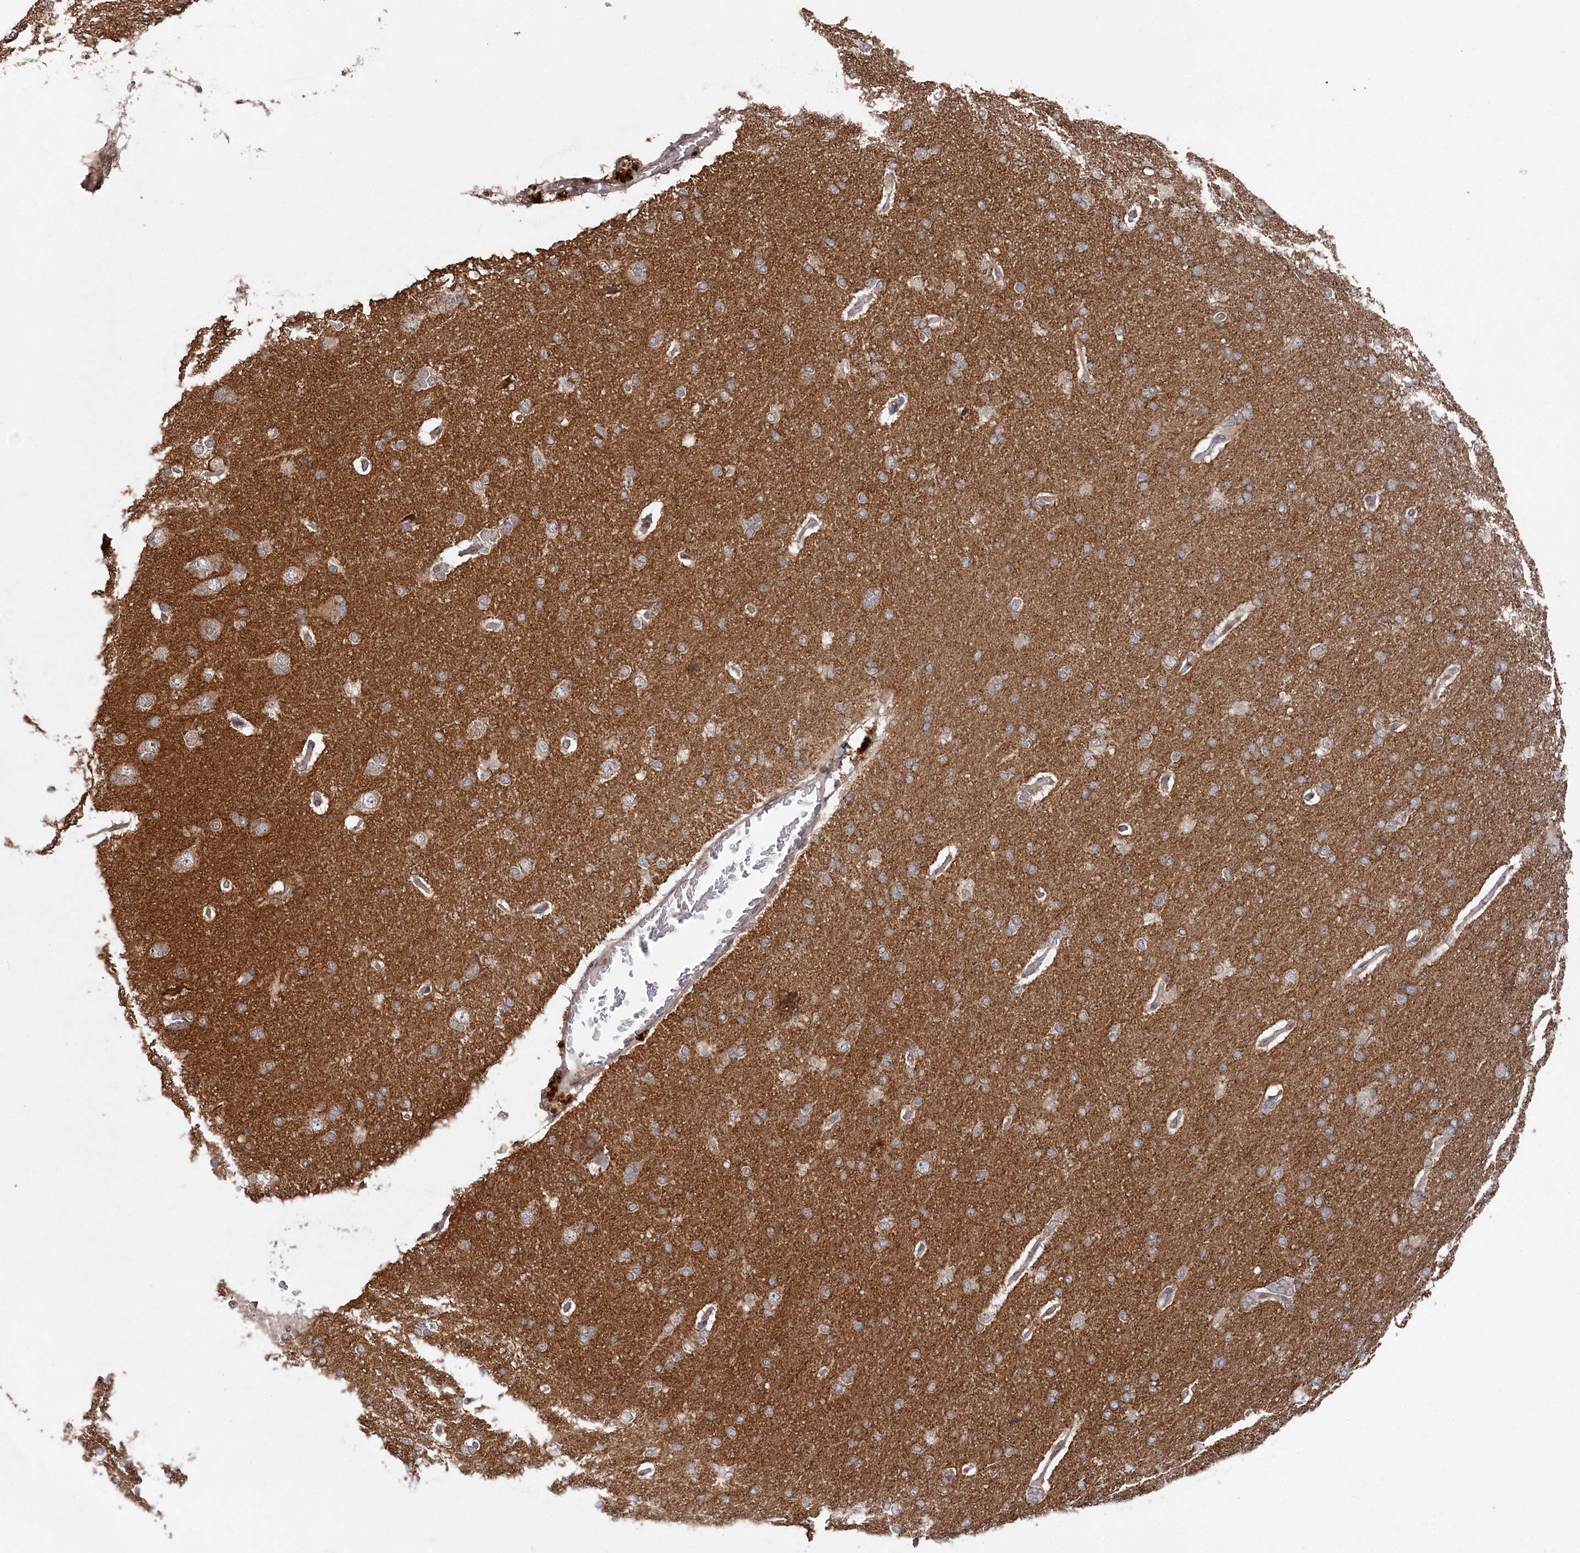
{"staining": {"intensity": "weak", "quantity": ">75%", "location": "cytoplasmic/membranous"}, "tissue": "cerebral cortex", "cell_type": "Endothelial cells", "image_type": "normal", "snomed": [{"axis": "morphology", "description": "Normal tissue, NOS"}, {"axis": "topography", "description": "Cerebral cortex"}], "caption": "This micrograph exhibits normal cerebral cortex stained with immunohistochemistry (IHC) to label a protein in brown. The cytoplasmic/membranous of endothelial cells show weak positivity for the protein. Nuclei are counter-stained blue.", "gene": "WAPL", "patient": {"sex": "male", "age": 62}}